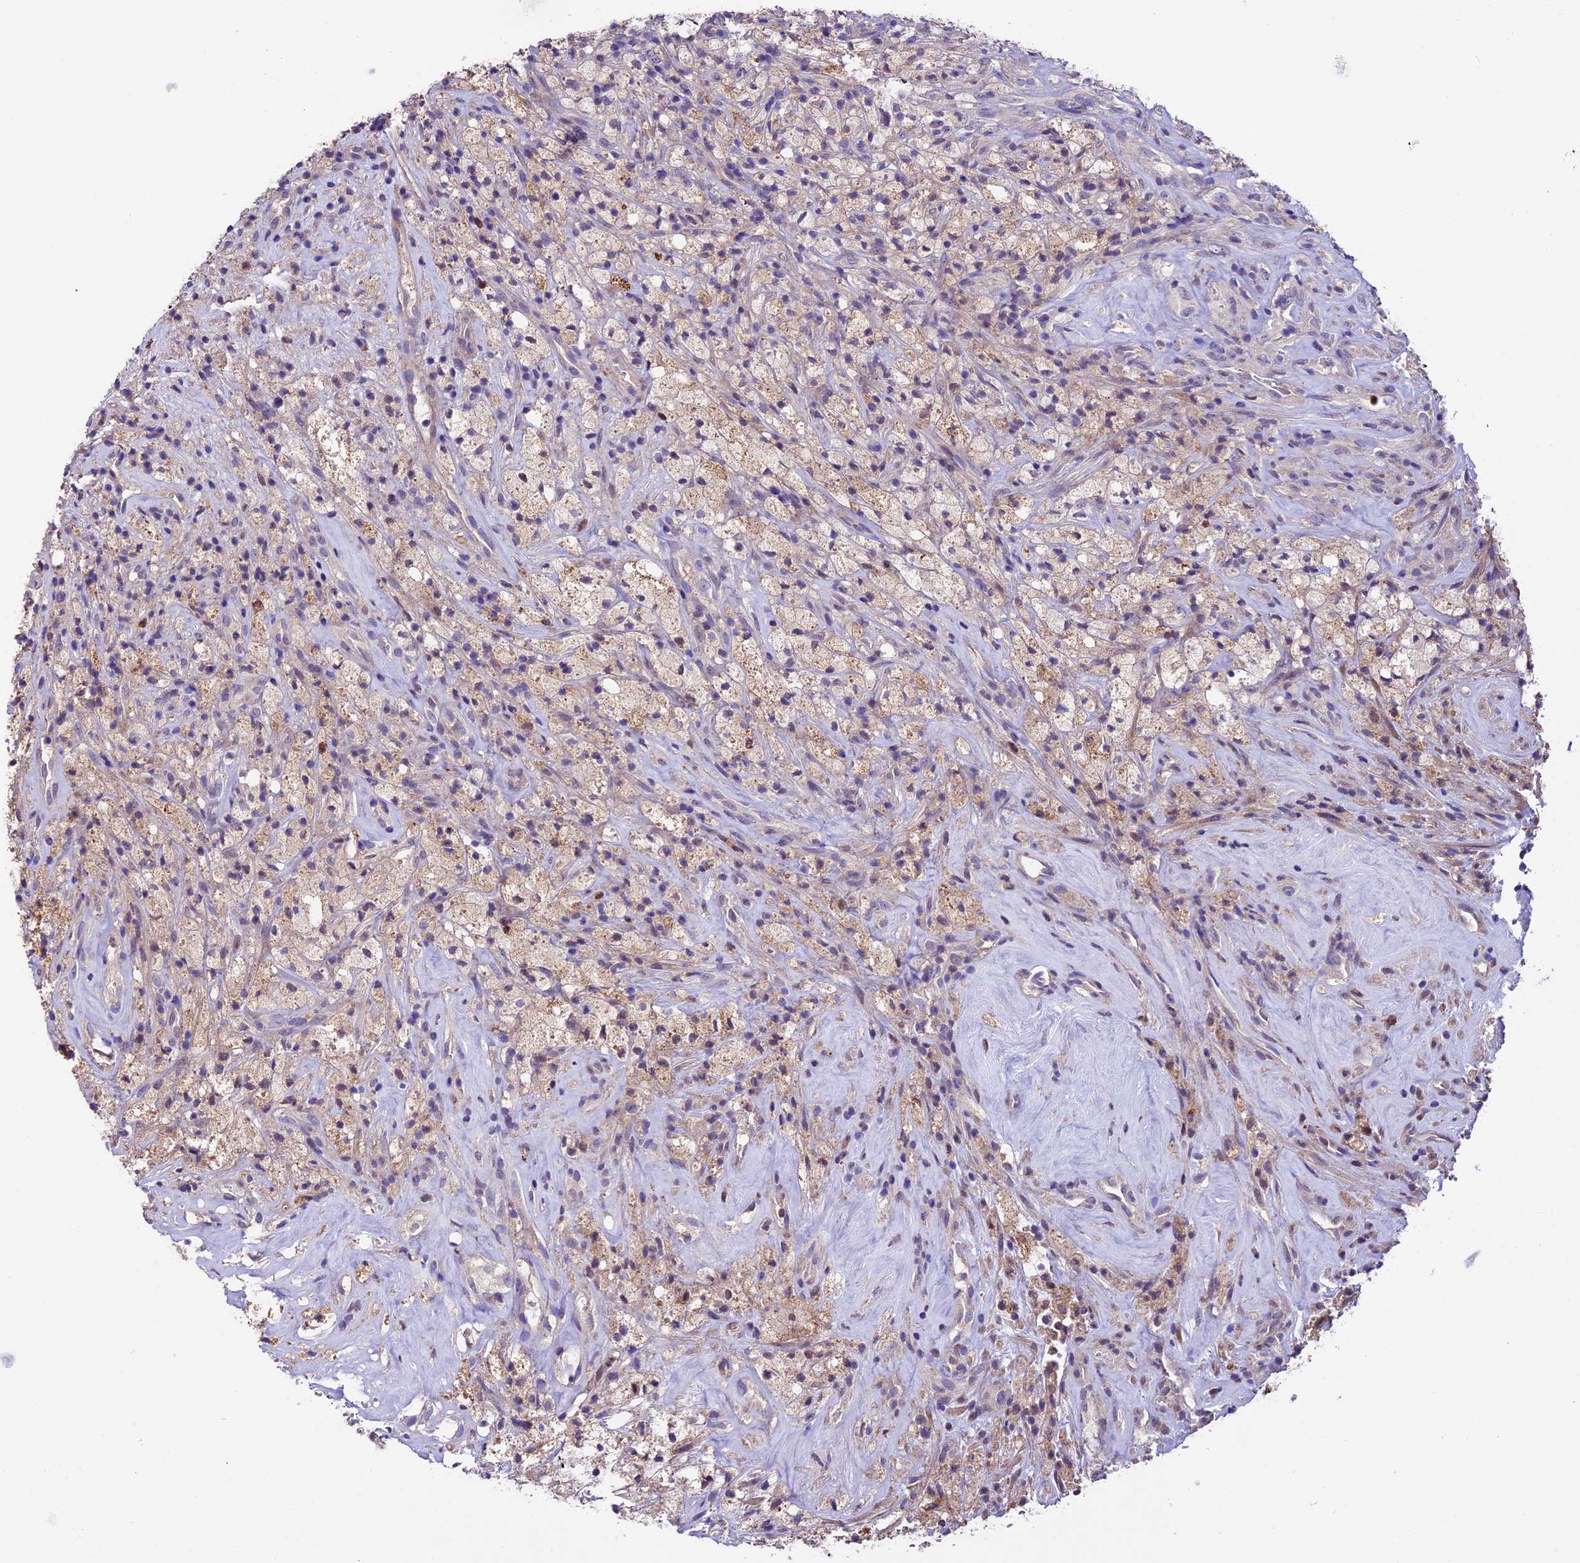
{"staining": {"intensity": "weak", "quantity": ">75%", "location": "cytoplasmic/membranous"}, "tissue": "glioma", "cell_type": "Tumor cells", "image_type": "cancer", "snomed": [{"axis": "morphology", "description": "Glioma, malignant, High grade"}, {"axis": "topography", "description": "Brain"}], "caption": "The histopathology image exhibits a brown stain indicating the presence of a protein in the cytoplasmic/membranous of tumor cells in malignant high-grade glioma.", "gene": "SBNO2", "patient": {"sex": "male", "age": 69}}